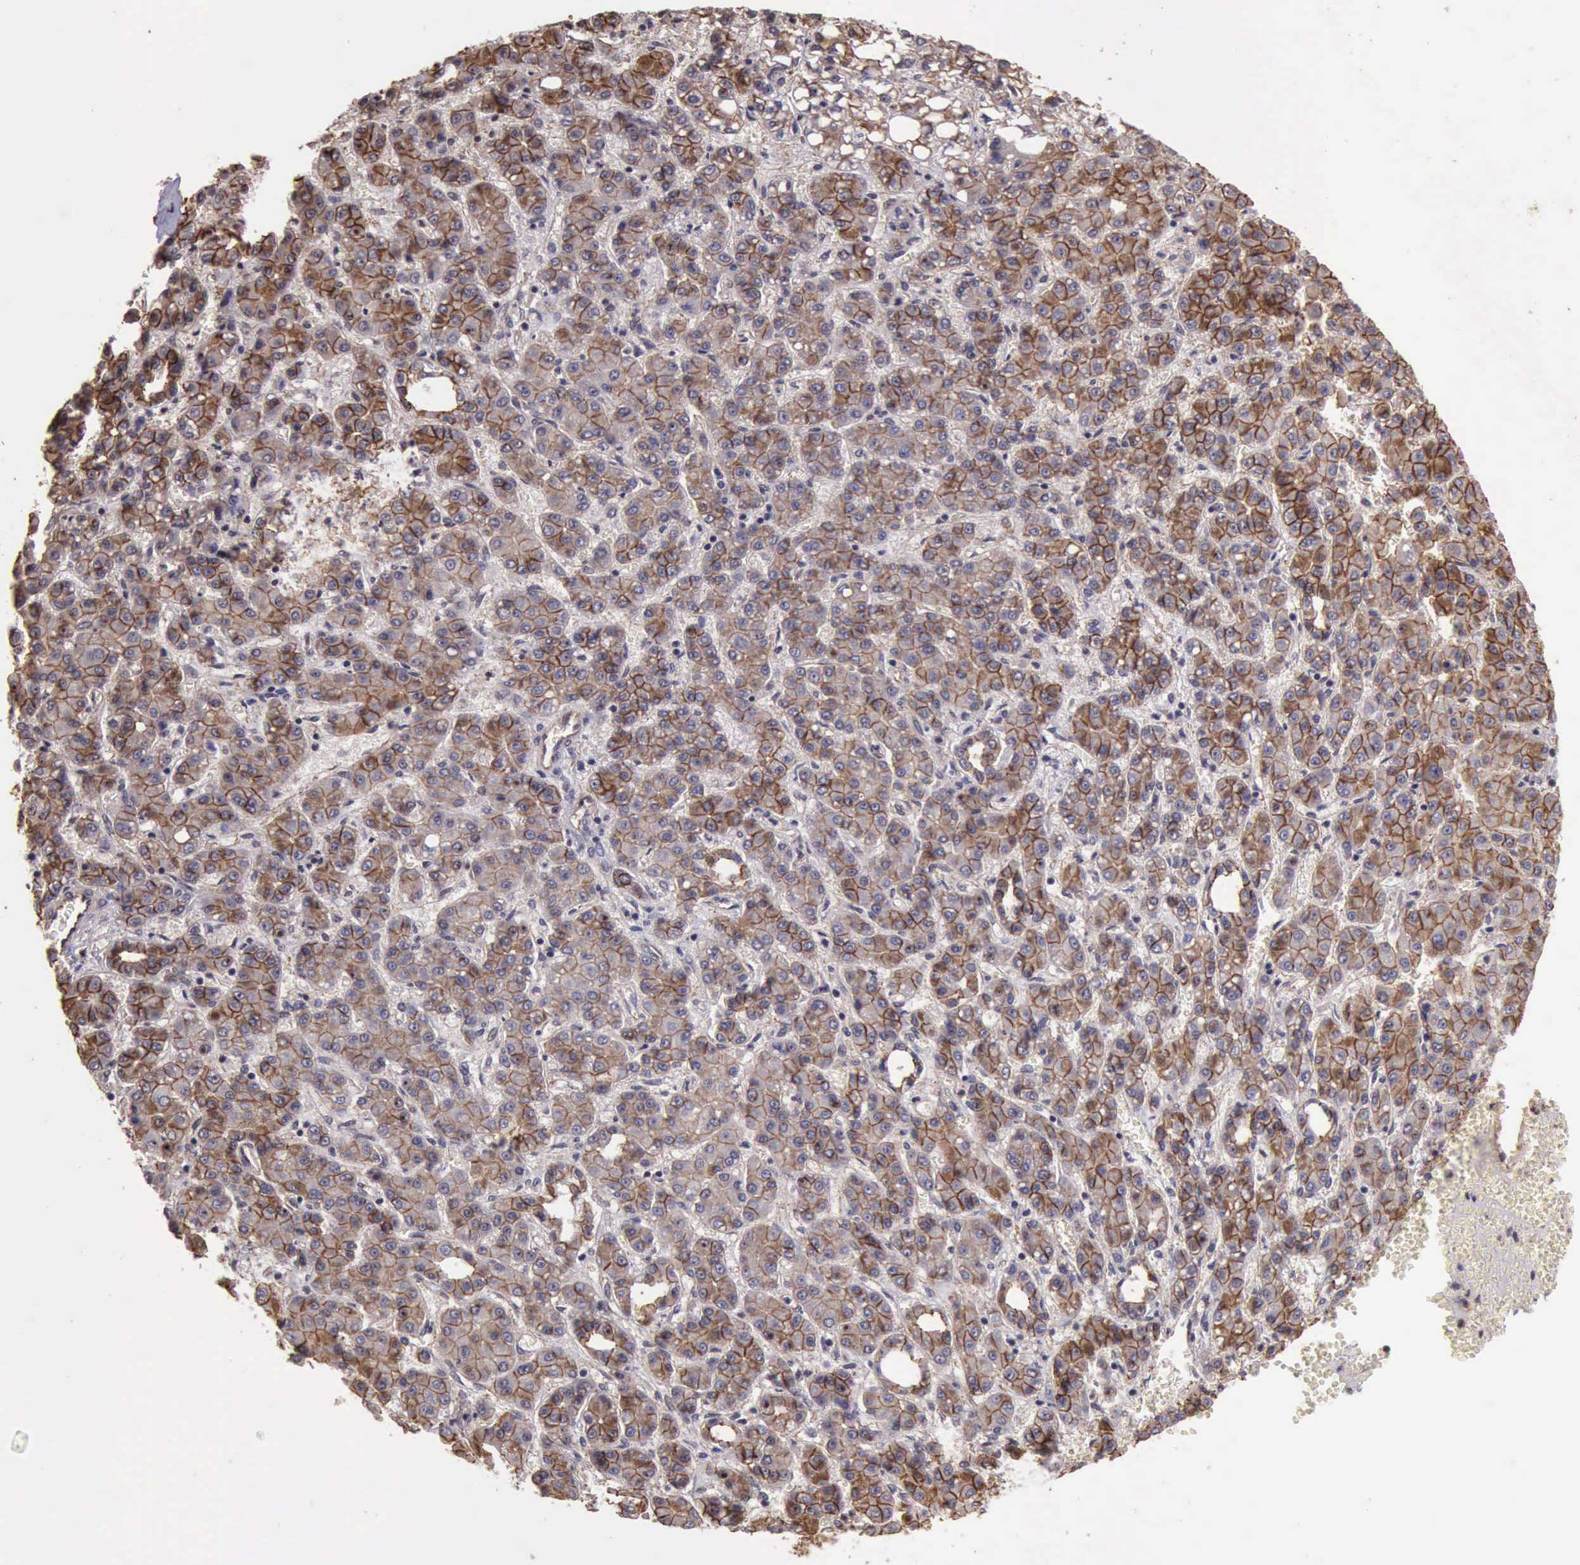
{"staining": {"intensity": "moderate", "quantity": ">75%", "location": "cytoplasmic/membranous"}, "tissue": "liver cancer", "cell_type": "Tumor cells", "image_type": "cancer", "snomed": [{"axis": "morphology", "description": "Carcinoma, Hepatocellular, NOS"}, {"axis": "topography", "description": "Liver"}], "caption": "Protein positivity by immunohistochemistry (IHC) exhibits moderate cytoplasmic/membranous expression in approximately >75% of tumor cells in liver cancer (hepatocellular carcinoma). Nuclei are stained in blue.", "gene": "CTNNB1", "patient": {"sex": "male", "age": 69}}